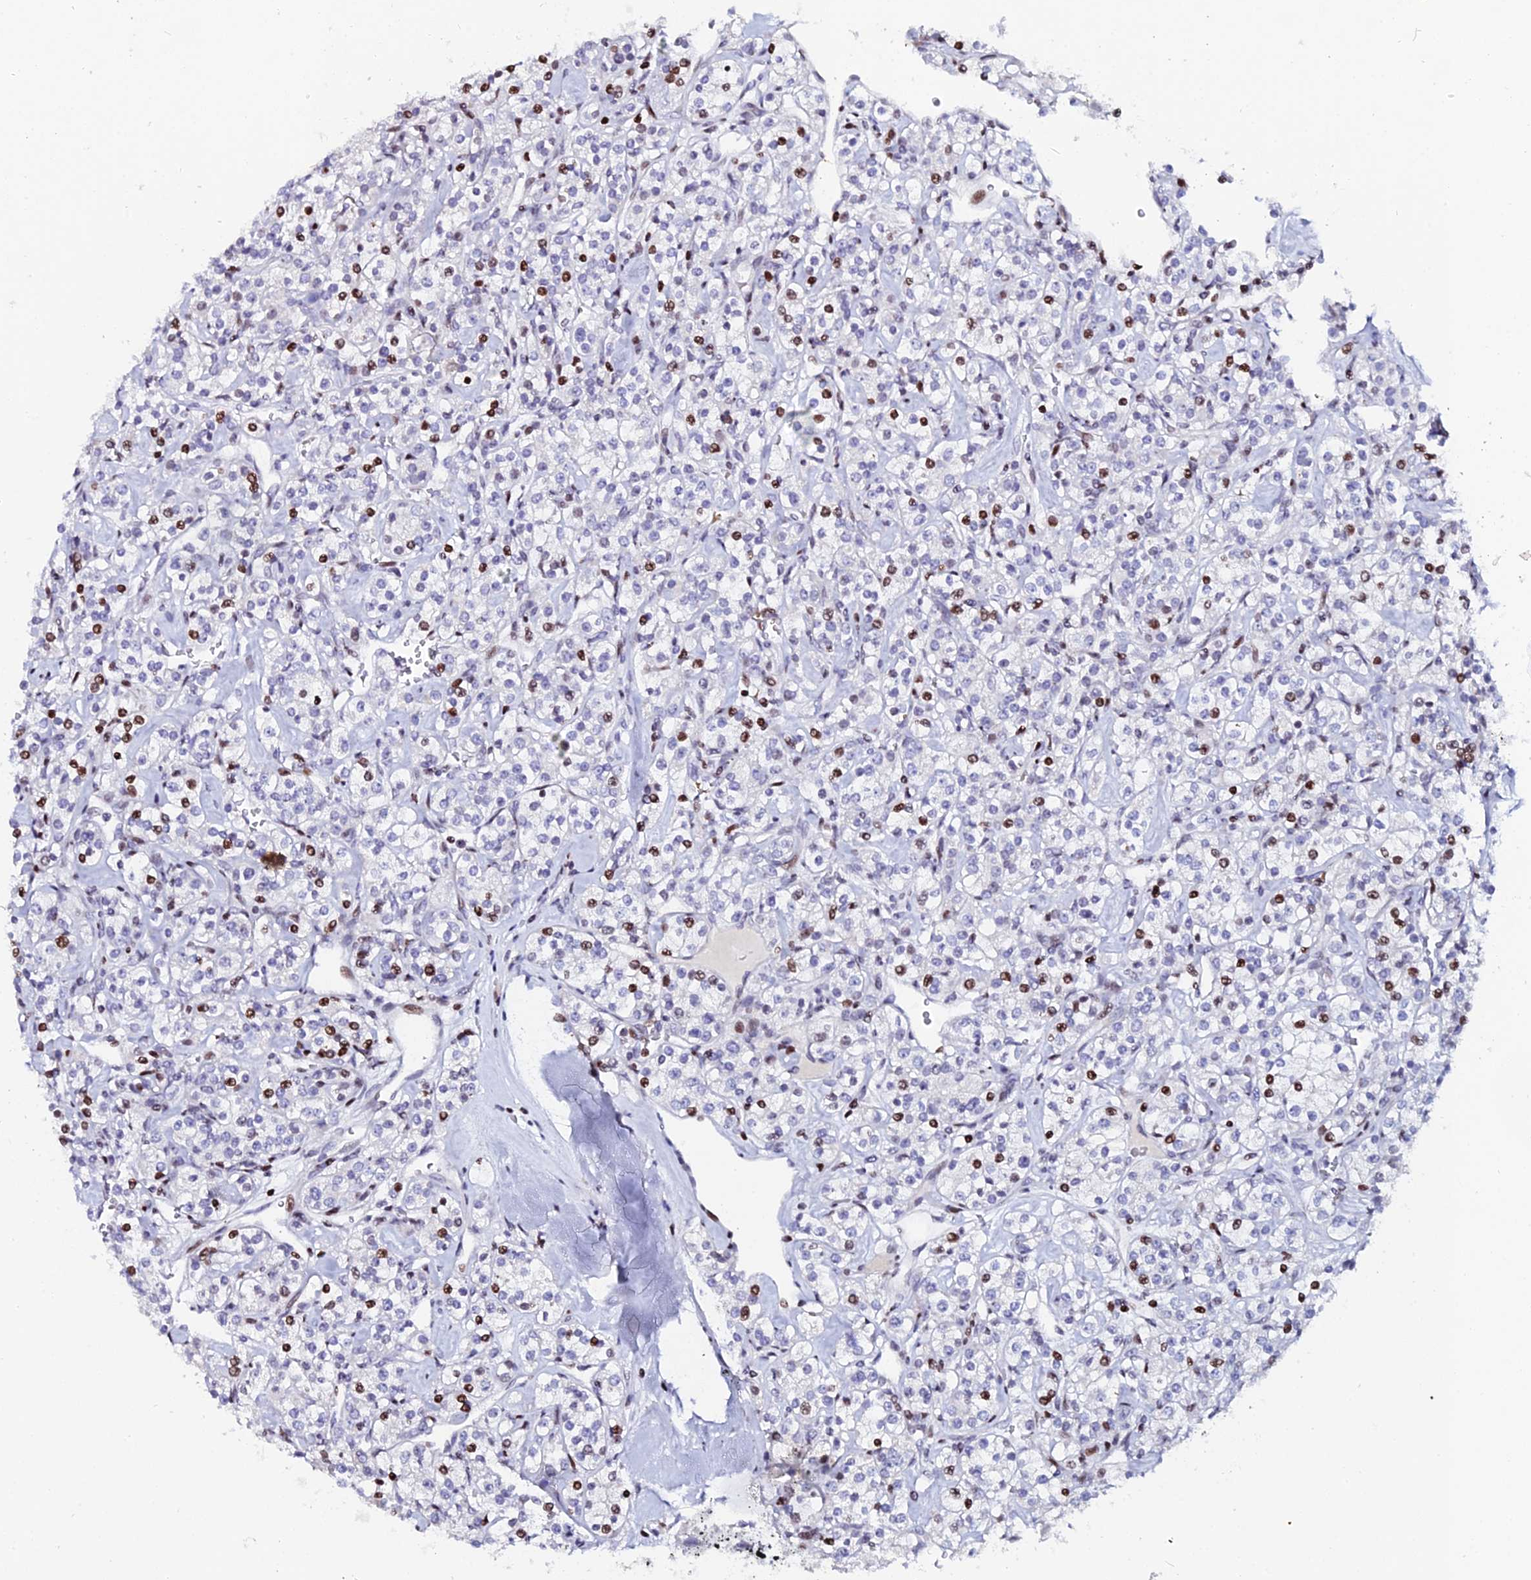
{"staining": {"intensity": "moderate", "quantity": "25%-75%", "location": "nuclear"}, "tissue": "renal cancer", "cell_type": "Tumor cells", "image_type": "cancer", "snomed": [{"axis": "morphology", "description": "Adenocarcinoma, NOS"}, {"axis": "topography", "description": "Kidney"}], "caption": "Immunohistochemical staining of renal cancer exhibits medium levels of moderate nuclear protein expression in about 25%-75% of tumor cells.", "gene": "MYNN", "patient": {"sex": "male", "age": 77}}